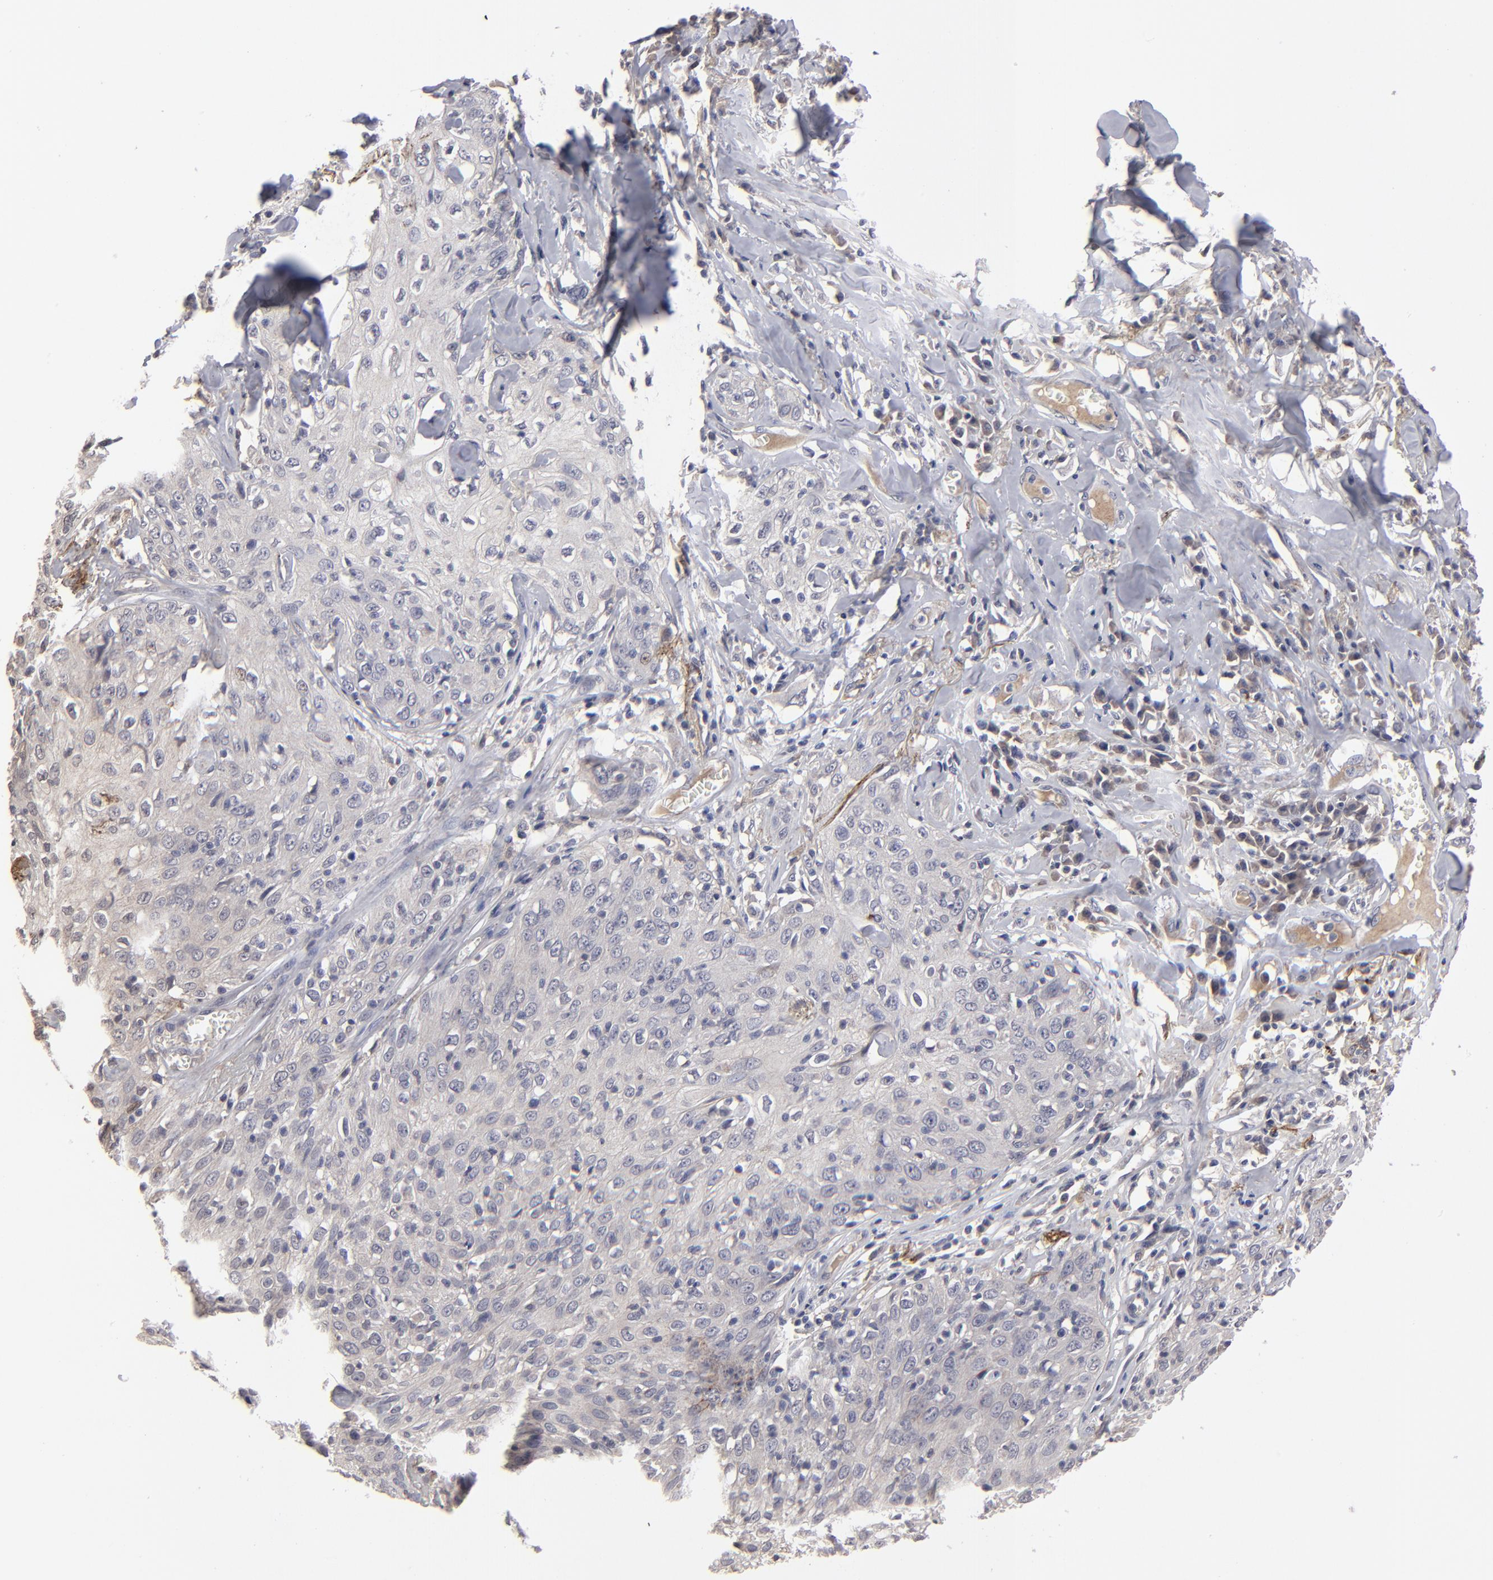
{"staining": {"intensity": "negative", "quantity": "none", "location": "none"}, "tissue": "skin cancer", "cell_type": "Tumor cells", "image_type": "cancer", "snomed": [{"axis": "morphology", "description": "Squamous cell carcinoma, NOS"}, {"axis": "topography", "description": "Skin"}], "caption": "Tumor cells are negative for protein expression in human skin cancer.", "gene": "GPM6B", "patient": {"sex": "male", "age": 65}}